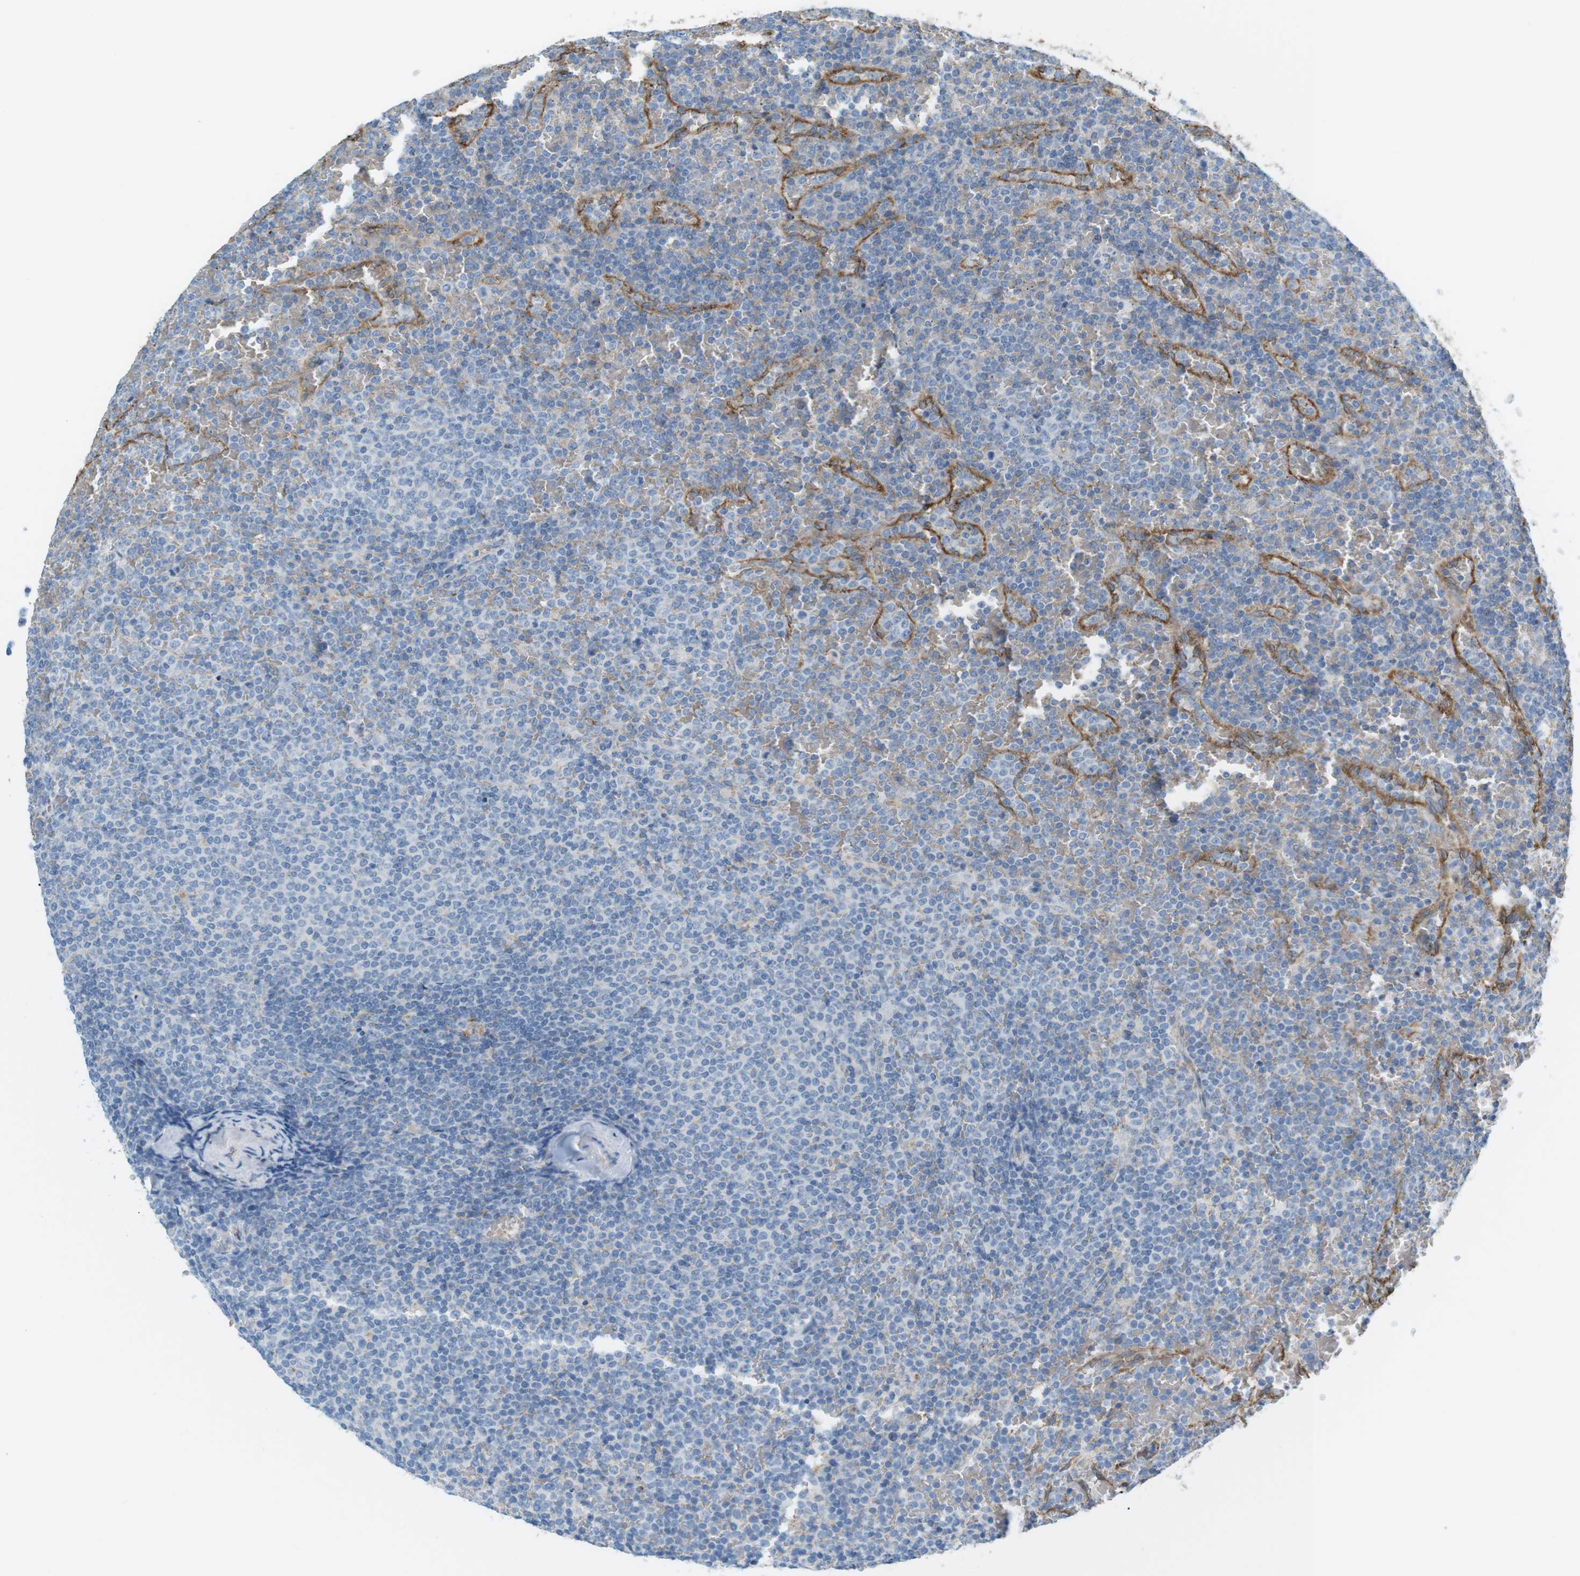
{"staining": {"intensity": "negative", "quantity": "none", "location": "none"}, "tissue": "lymphoma", "cell_type": "Tumor cells", "image_type": "cancer", "snomed": [{"axis": "morphology", "description": "Malignant lymphoma, non-Hodgkin's type, Low grade"}, {"axis": "topography", "description": "Spleen"}], "caption": "This photomicrograph is of malignant lymphoma, non-Hodgkin's type (low-grade) stained with immunohistochemistry (IHC) to label a protein in brown with the nuclei are counter-stained blue. There is no staining in tumor cells.", "gene": "VAMP1", "patient": {"sex": "female", "age": 77}}